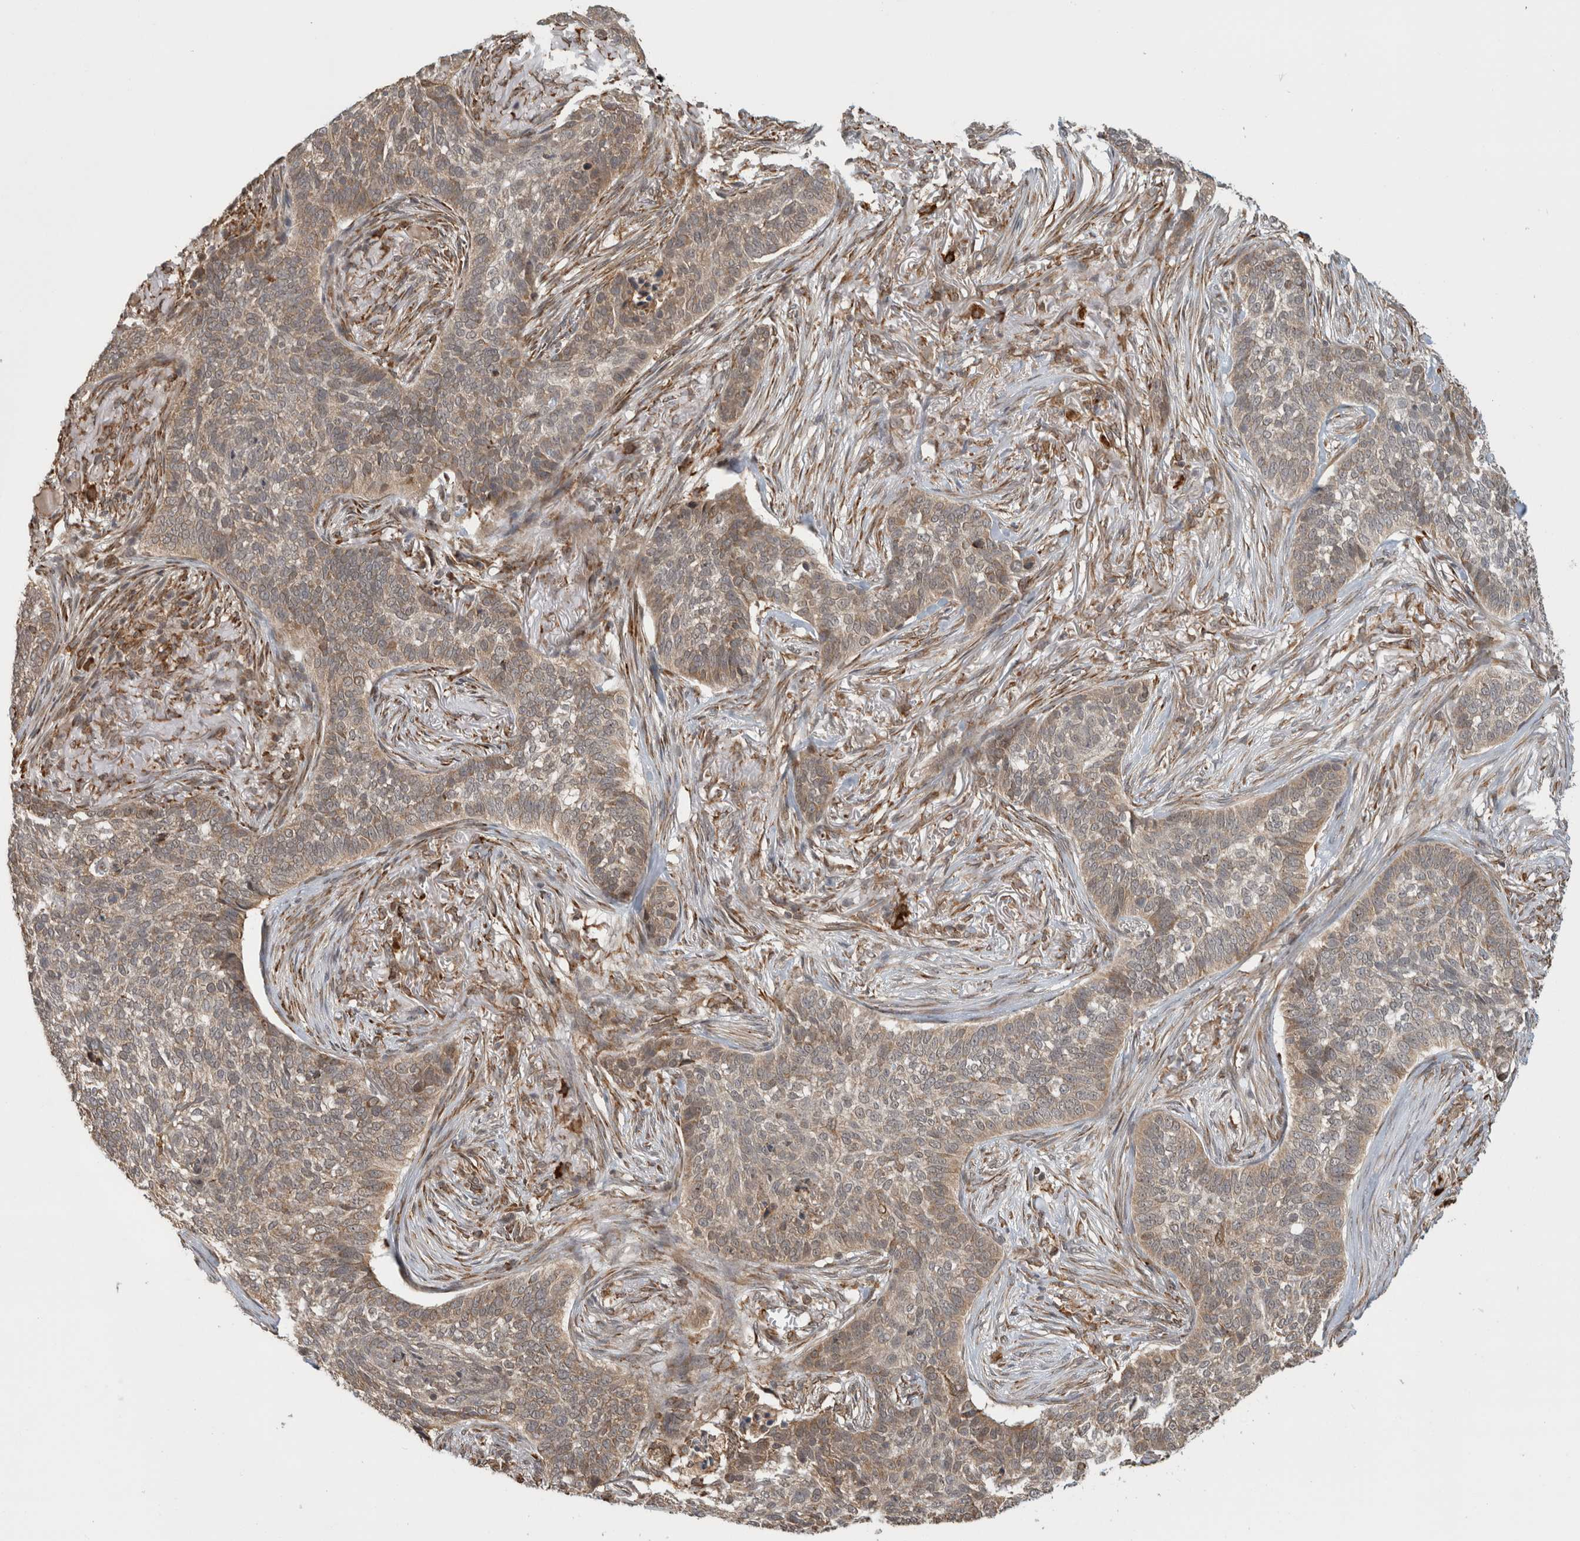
{"staining": {"intensity": "weak", "quantity": "25%-75%", "location": "cytoplasmic/membranous"}, "tissue": "skin cancer", "cell_type": "Tumor cells", "image_type": "cancer", "snomed": [{"axis": "morphology", "description": "Basal cell carcinoma"}, {"axis": "topography", "description": "Skin"}], "caption": "DAB (3,3'-diaminobenzidine) immunohistochemical staining of human basal cell carcinoma (skin) exhibits weak cytoplasmic/membranous protein positivity in about 25%-75% of tumor cells.", "gene": "MS4A7", "patient": {"sex": "male", "age": 85}}